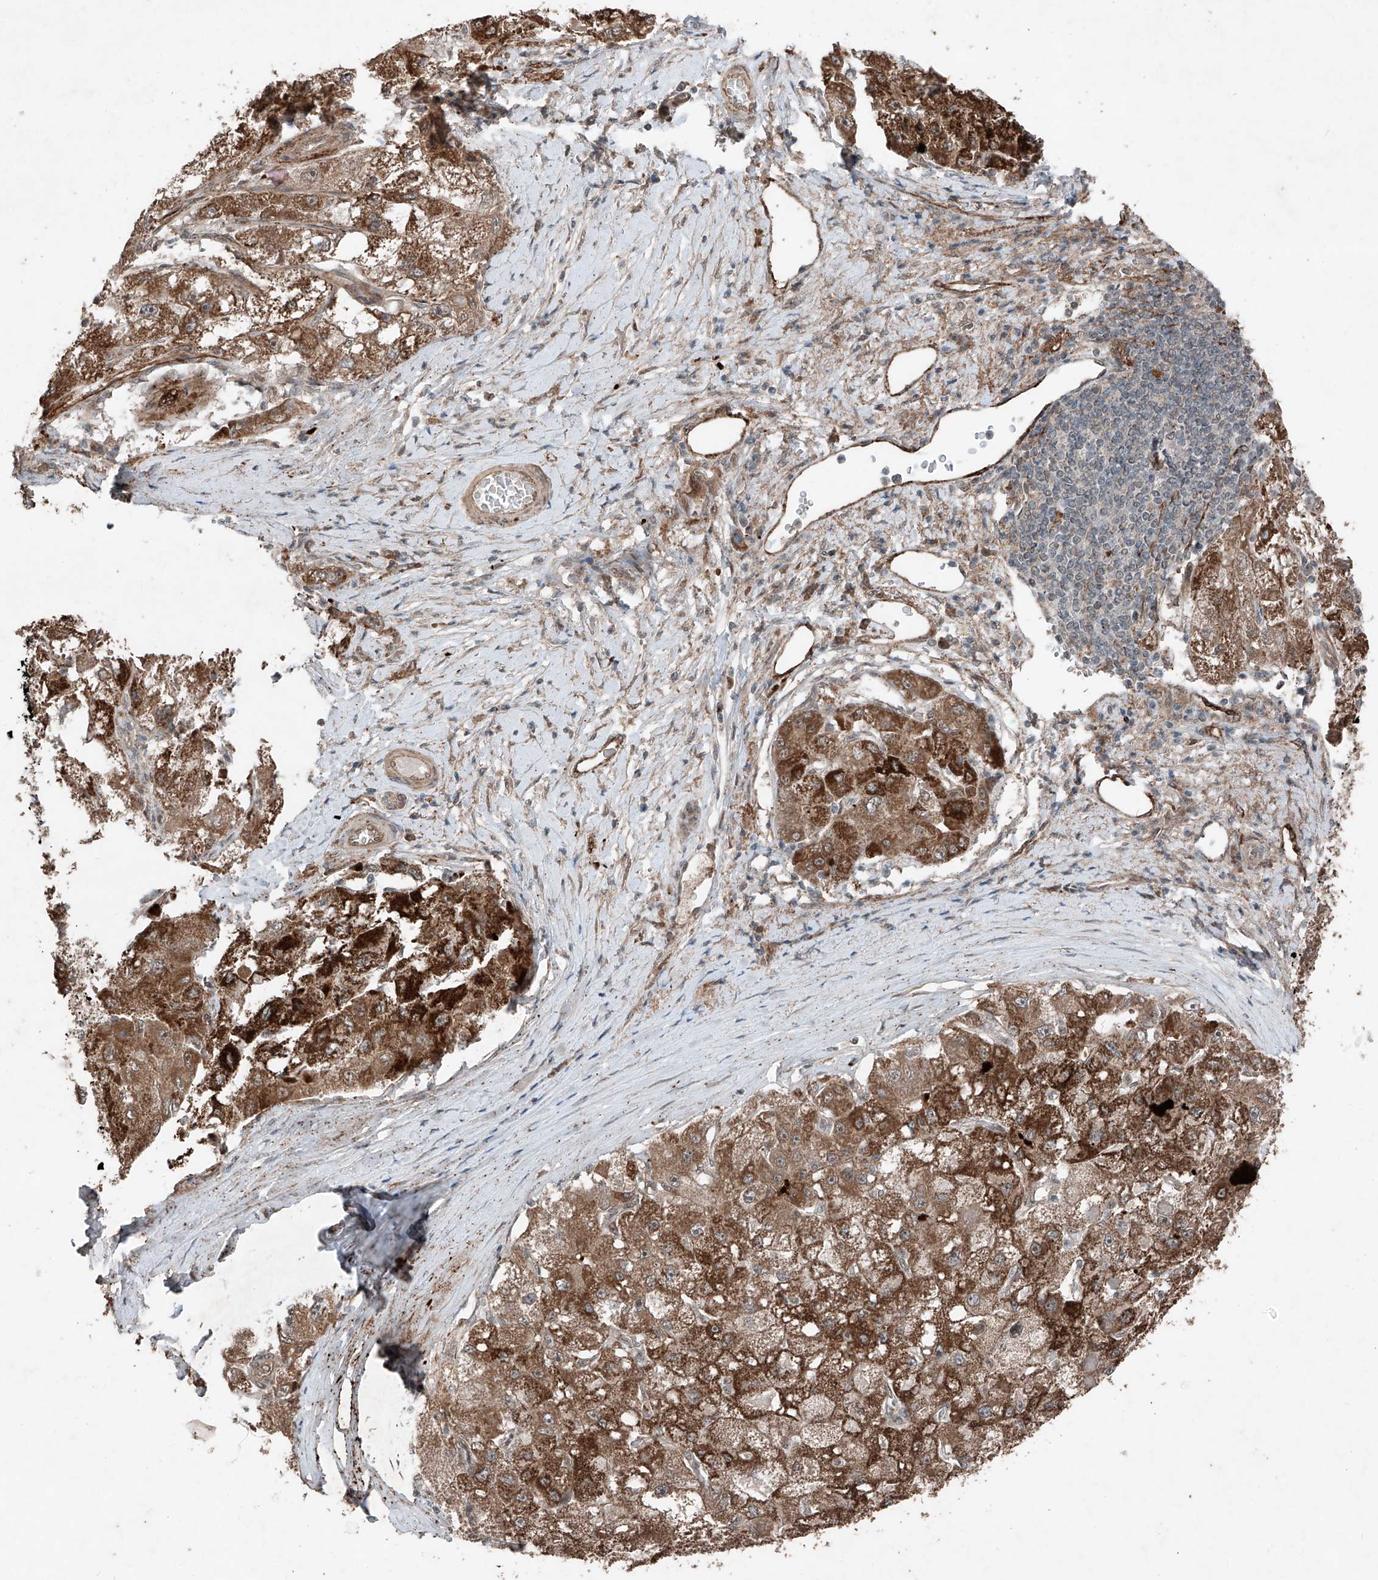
{"staining": {"intensity": "strong", "quantity": ">75%", "location": "cytoplasmic/membranous"}, "tissue": "liver cancer", "cell_type": "Tumor cells", "image_type": "cancer", "snomed": [{"axis": "morphology", "description": "Carcinoma, Hepatocellular, NOS"}, {"axis": "topography", "description": "Liver"}], "caption": "High-power microscopy captured an immunohistochemistry (IHC) micrograph of hepatocellular carcinoma (liver), revealing strong cytoplasmic/membranous expression in approximately >75% of tumor cells. (Brightfield microscopy of DAB IHC at high magnification).", "gene": "ZNF620", "patient": {"sex": "male", "age": 80}}